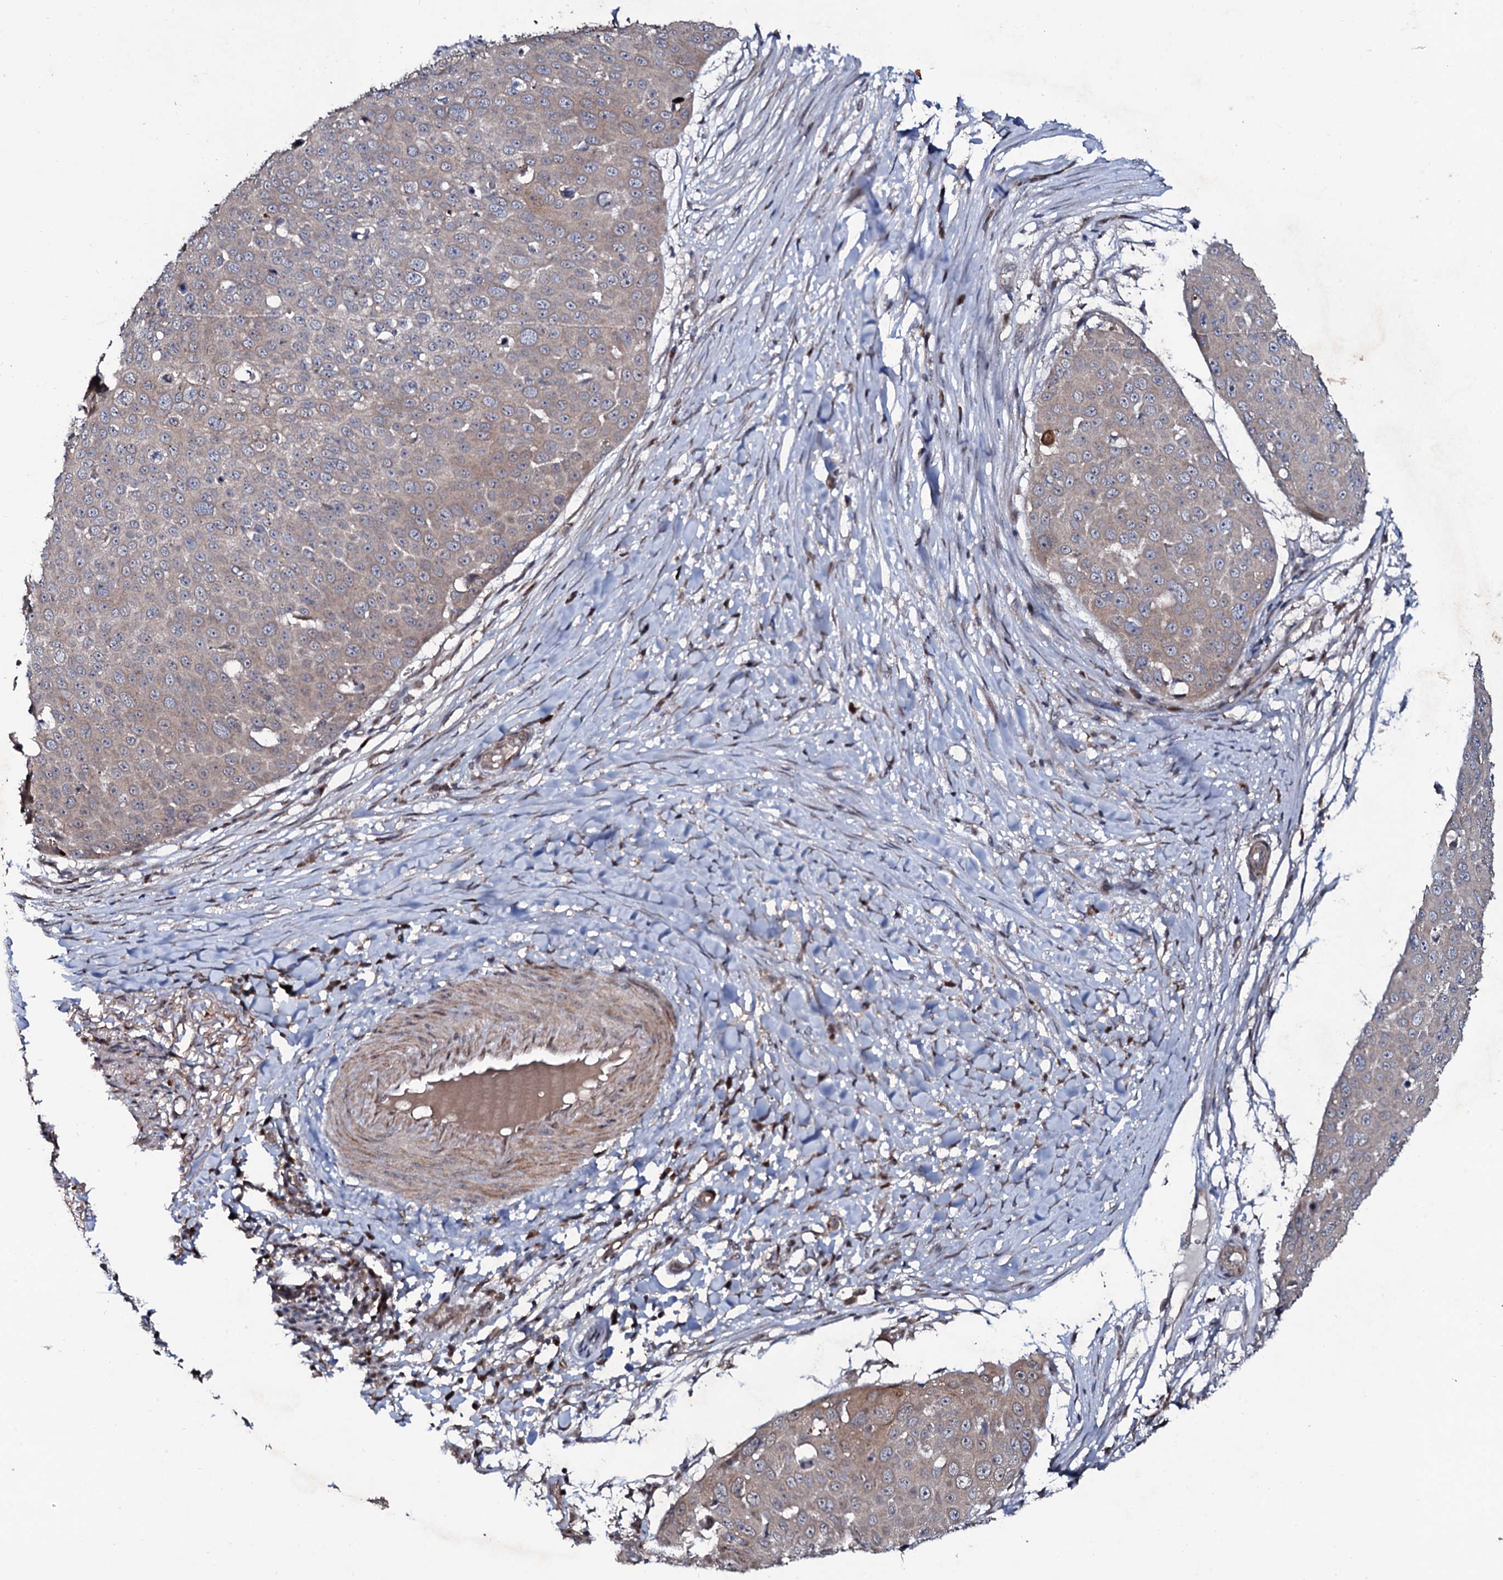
{"staining": {"intensity": "weak", "quantity": "<25%", "location": "cytoplasmic/membranous"}, "tissue": "skin cancer", "cell_type": "Tumor cells", "image_type": "cancer", "snomed": [{"axis": "morphology", "description": "Squamous cell carcinoma, NOS"}, {"axis": "topography", "description": "Skin"}], "caption": "Tumor cells are negative for brown protein staining in skin cancer.", "gene": "COG6", "patient": {"sex": "male", "age": 71}}